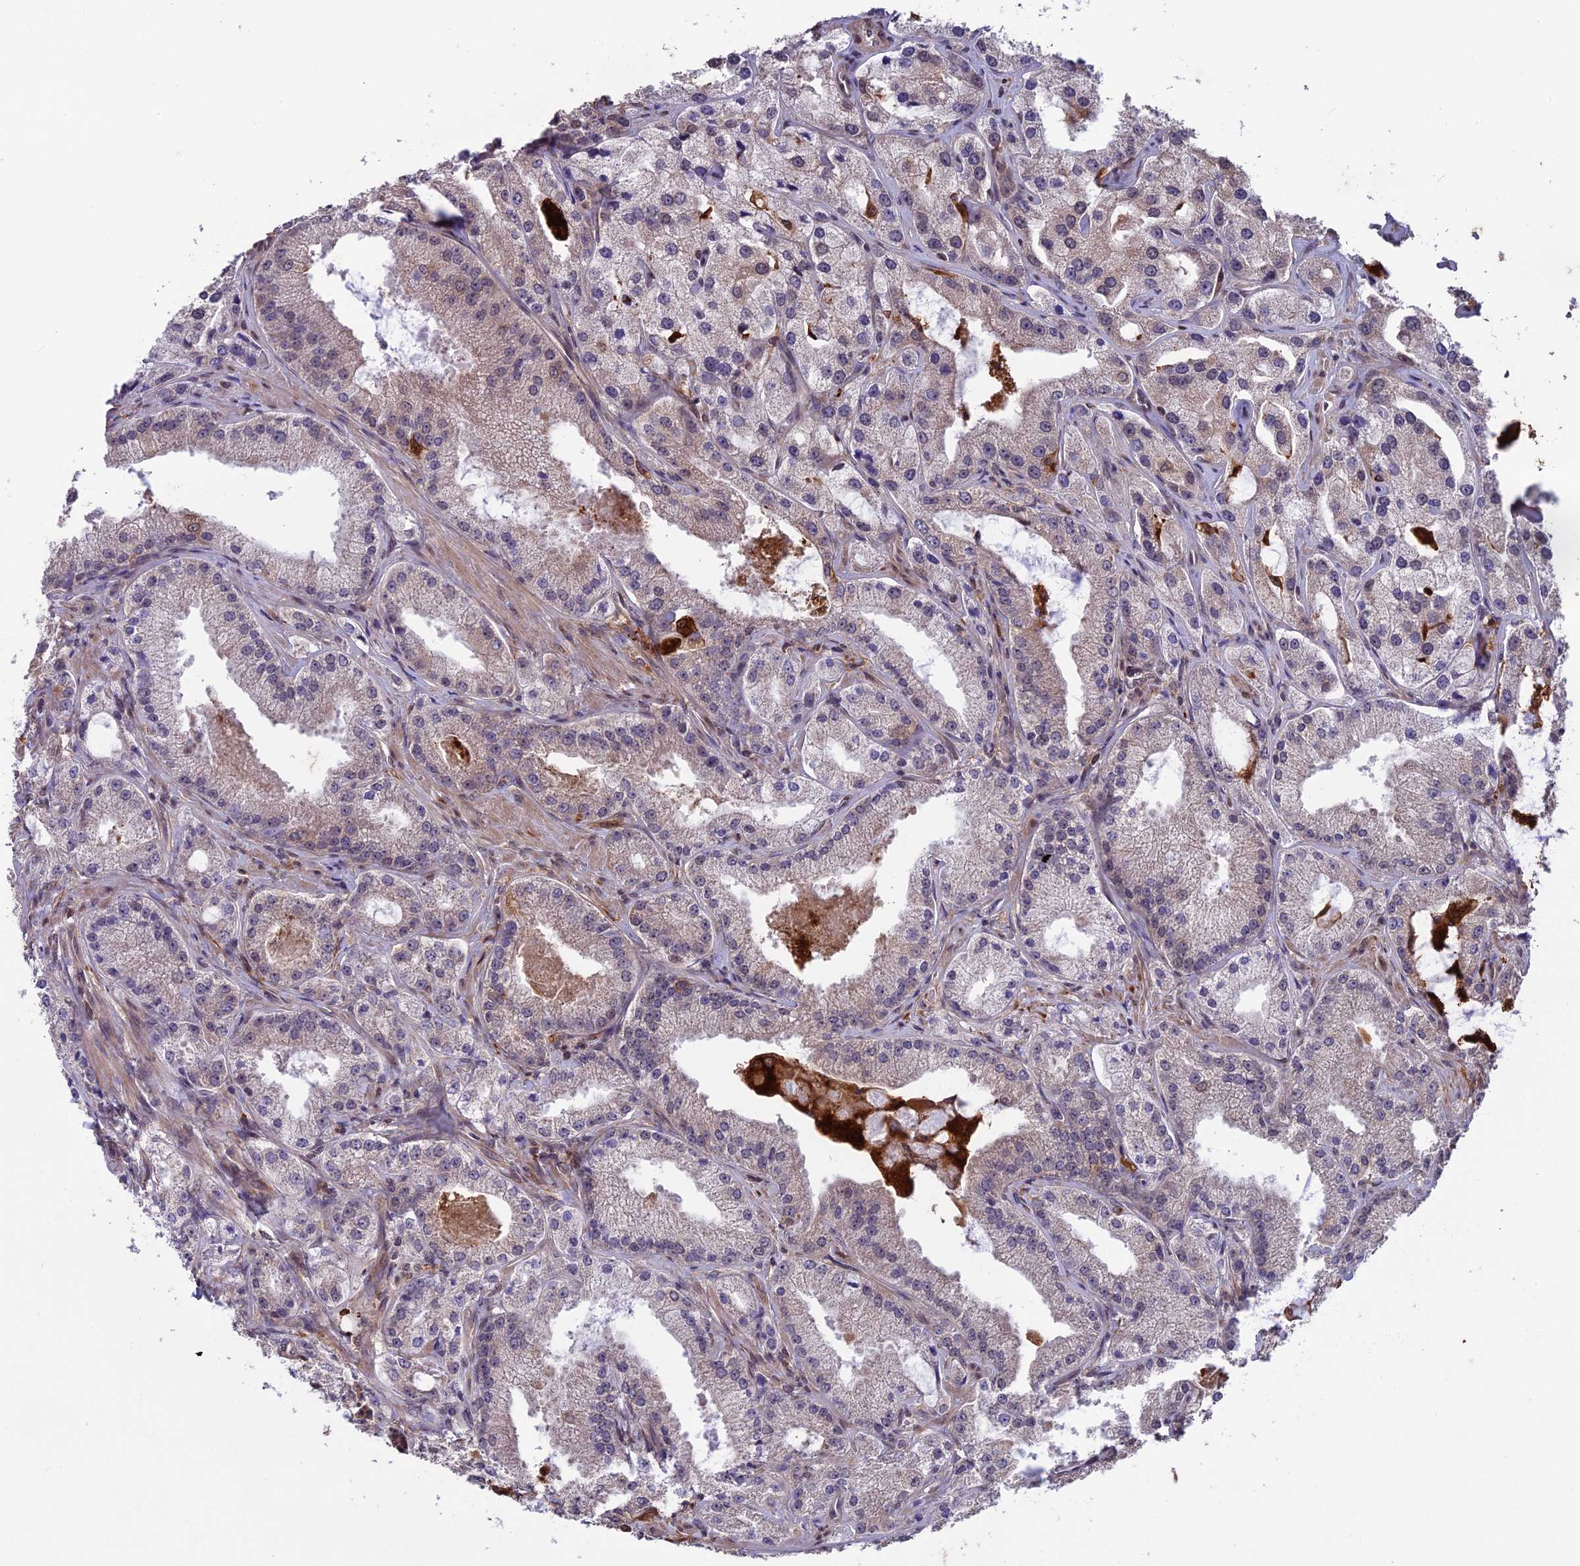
{"staining": {"intensity": "weak", "quantity": "<25%", "location": "cytoplasmic/membranous"}, "tissue": "prostate cancer", "cell_type": "Tumor cells", "image_type": "cancer", "snomed": [{"axis": "morphology", "description": "Adenocarcinoma, Low grade"}, {"axis": "topography", "description": "Prostate"}], "caption": "Human prostate cancer stained for a protein using IHC displays no expression in tumor cells.", "gene": "MAST2", "patient": {"sex": "male", "age": 69}}